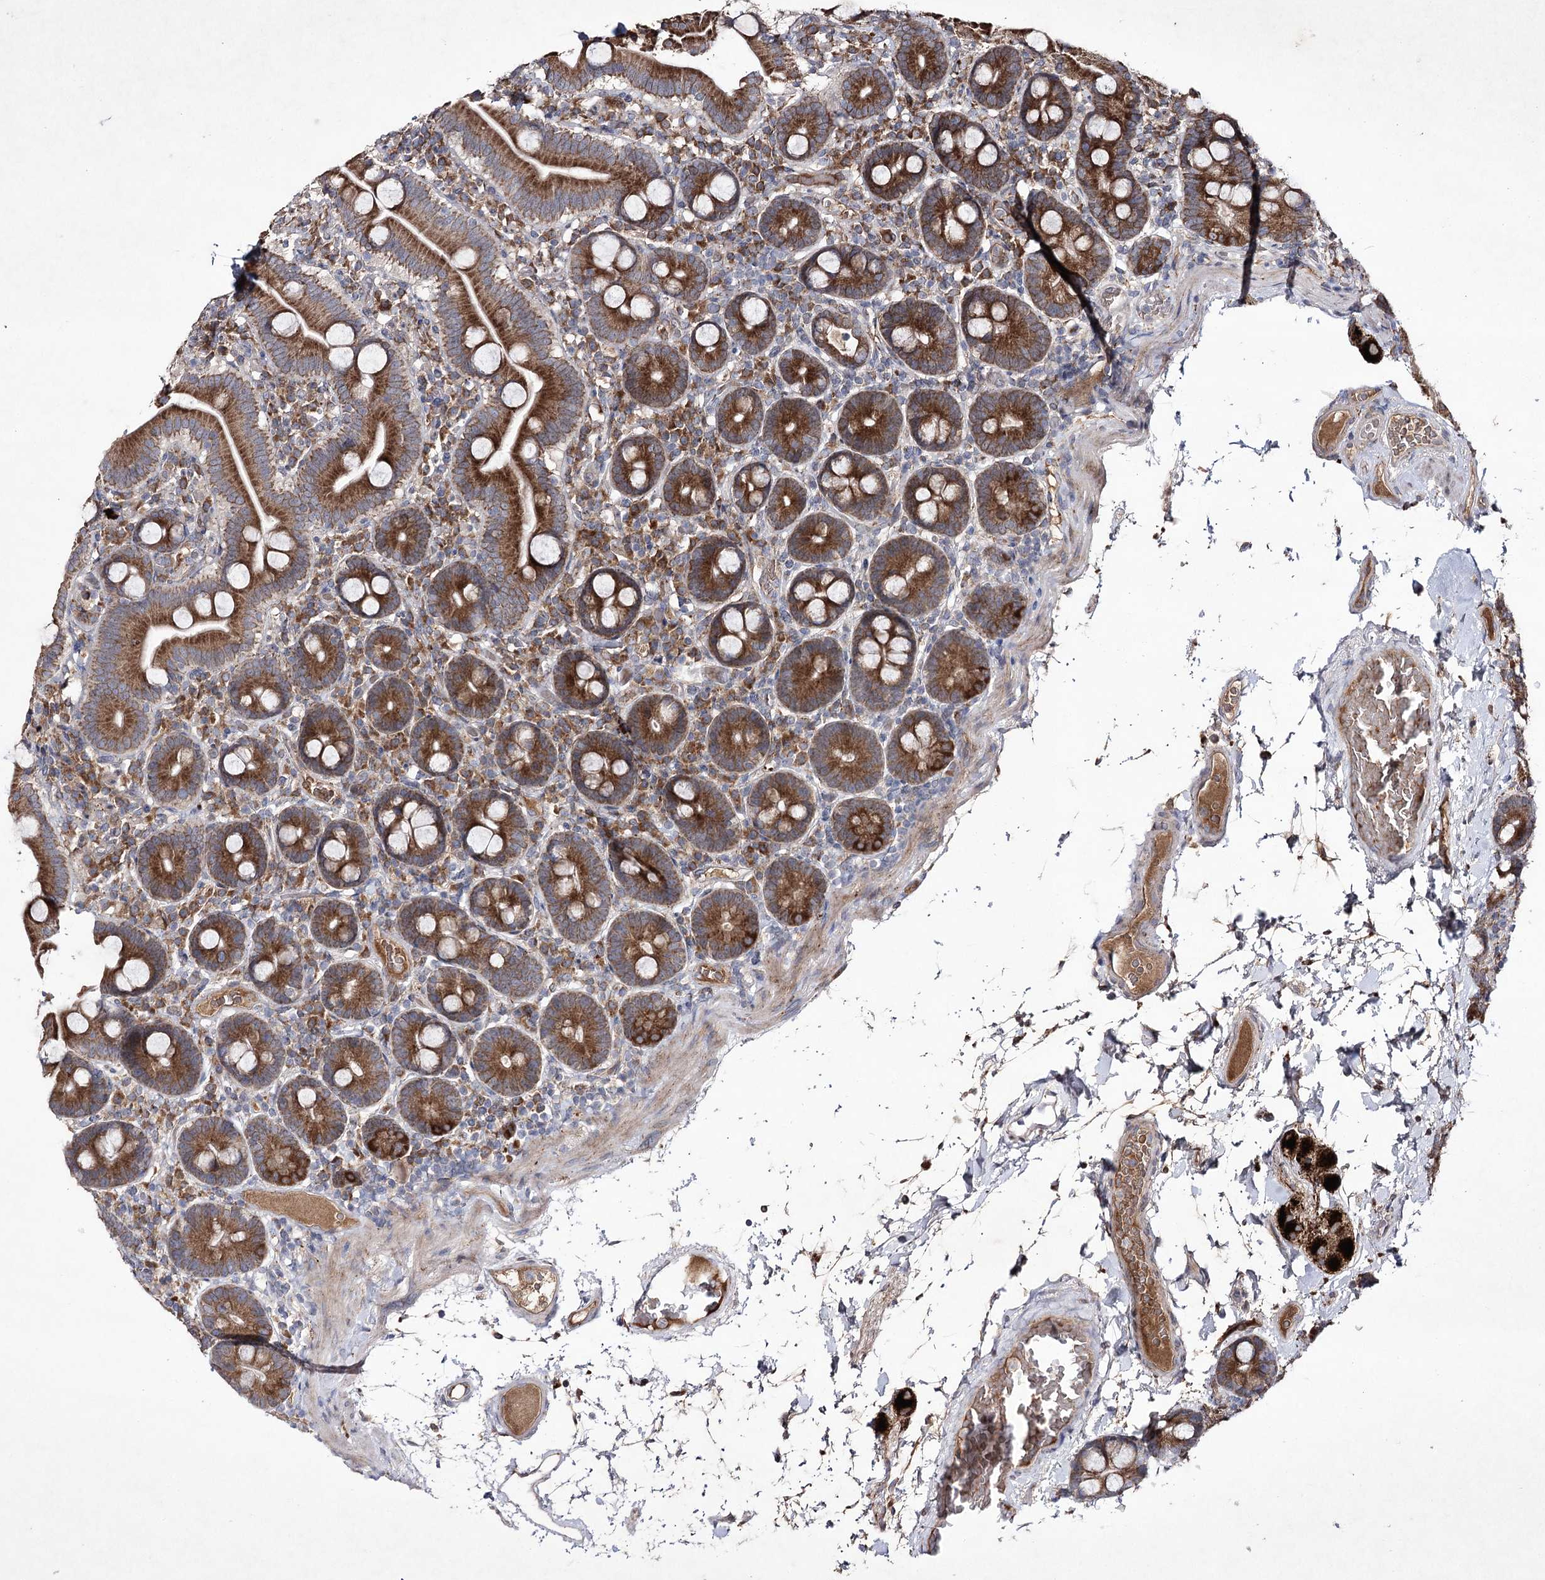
{"staining": {"intensity": "strong", "quantity": ">75%", "location": "cytoplasmic/membranous"}, "tissue": "duodenum", "cell_type": "Glandular cells", "image_type": "normal", "snomed": [{"axis": "morphology", "description": "Normal tissue, NOS"}, {"axis": "topography", "description": "Duodenum"}], "caption": "DAB (3,3'-diaminobenzidine) immunohistochemical staining of unremarkable human duodenum exhibits strong cytoplasmic/membranous protein expression in approximately >75% of glandular cells.", "gene": "ALG9", "patient": {"sex": "male", "age": 55}}